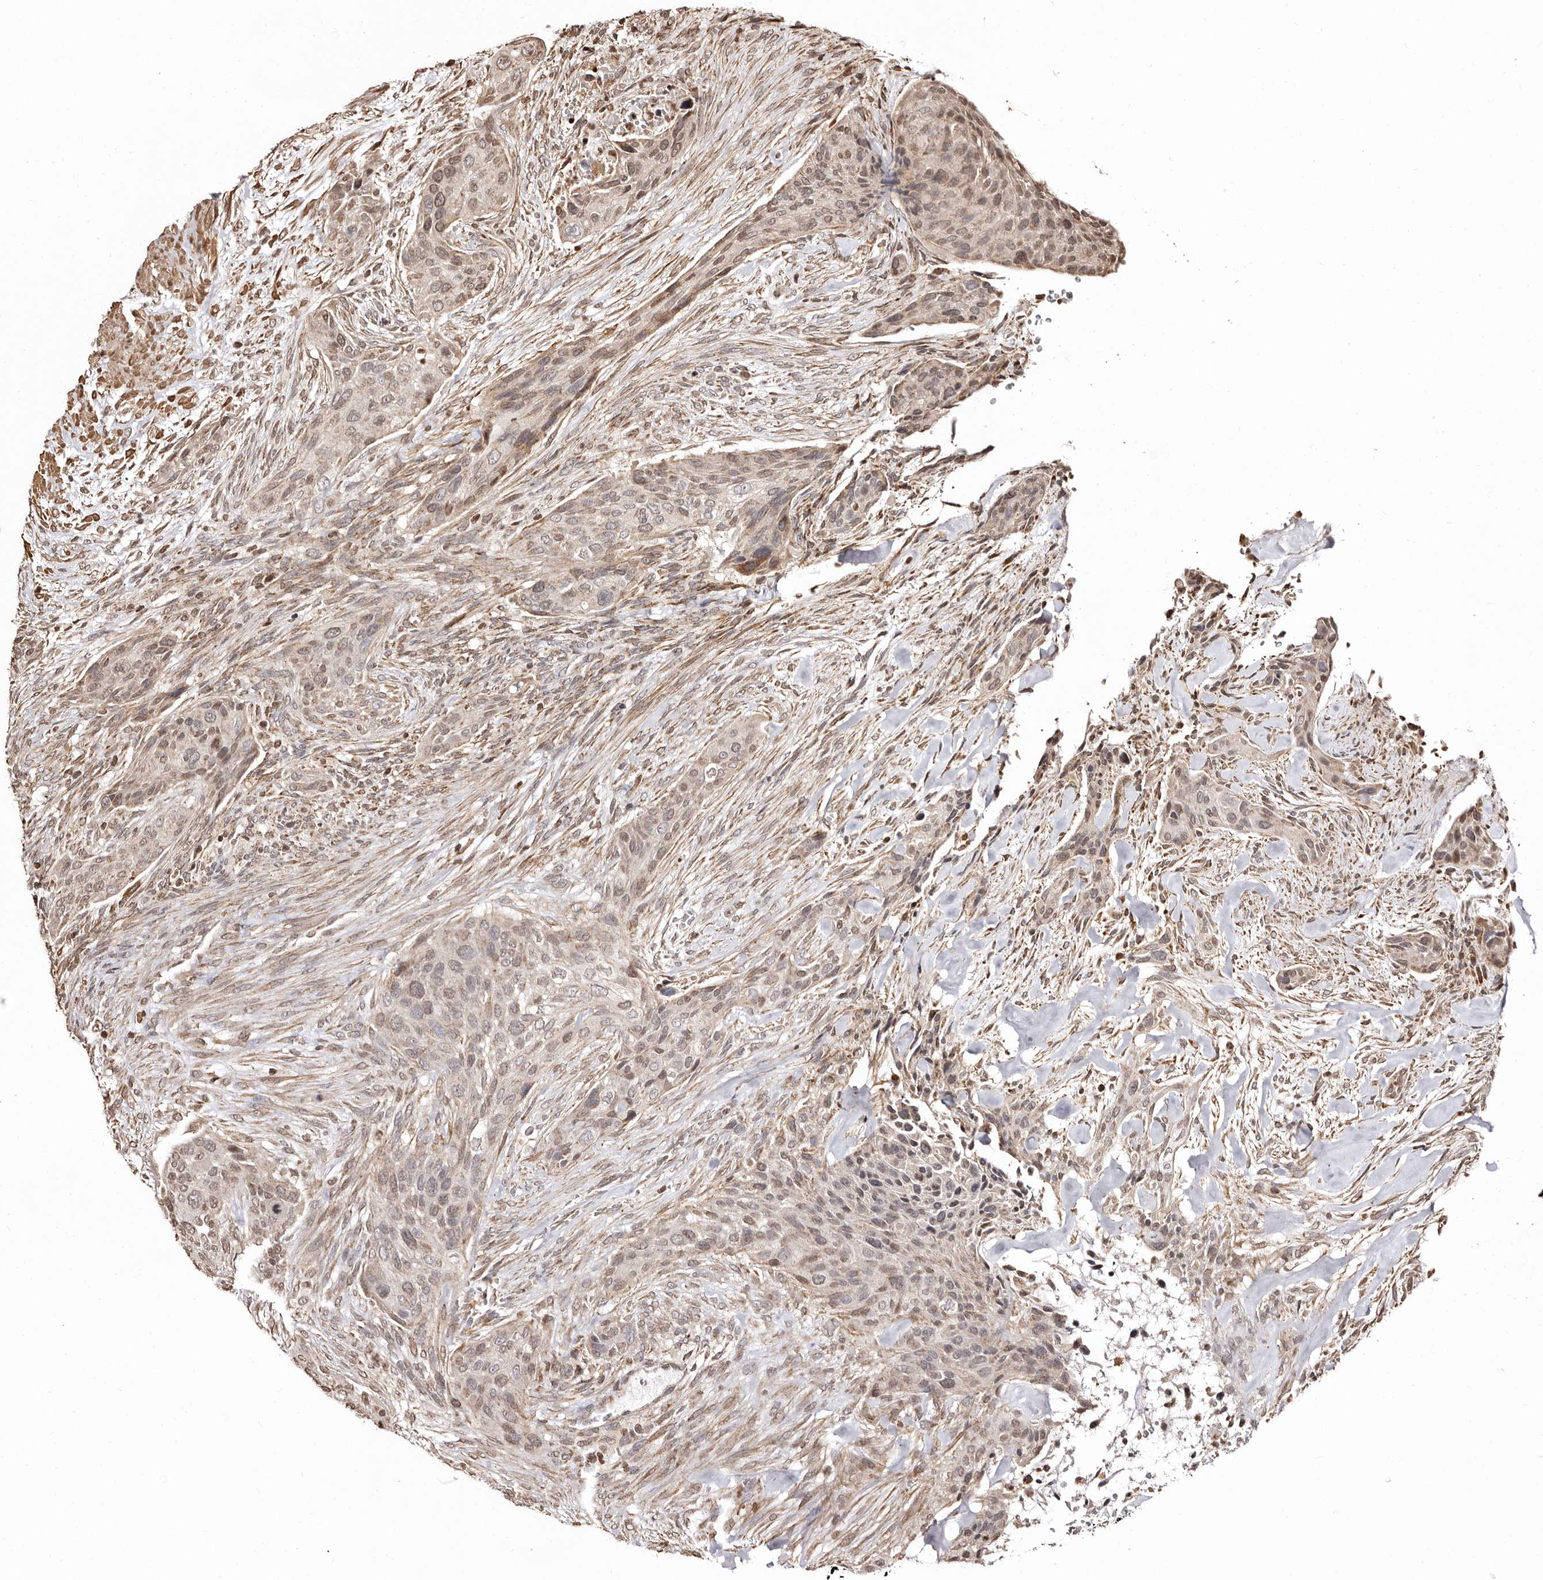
{"staining": {"intensity": "weak", "quantity": ">75%", "location": "nuclear"}, "tissue": "urothelial cancer", "cell_type": "Tumor cells", "image_type": "cancer", "snomed": [{"axis": "morphology", "description": "Urothelial carcinoma, High grade"}, {"axis": "topography", "description": "Urinary bladder"}], "caption": "The immunohistochemical stain shows weak nuclear positivity in tumor cells of urothelial cancer tissue.", "gene": "CCDC190", "patient": {"sex": "male", "age": 35}}